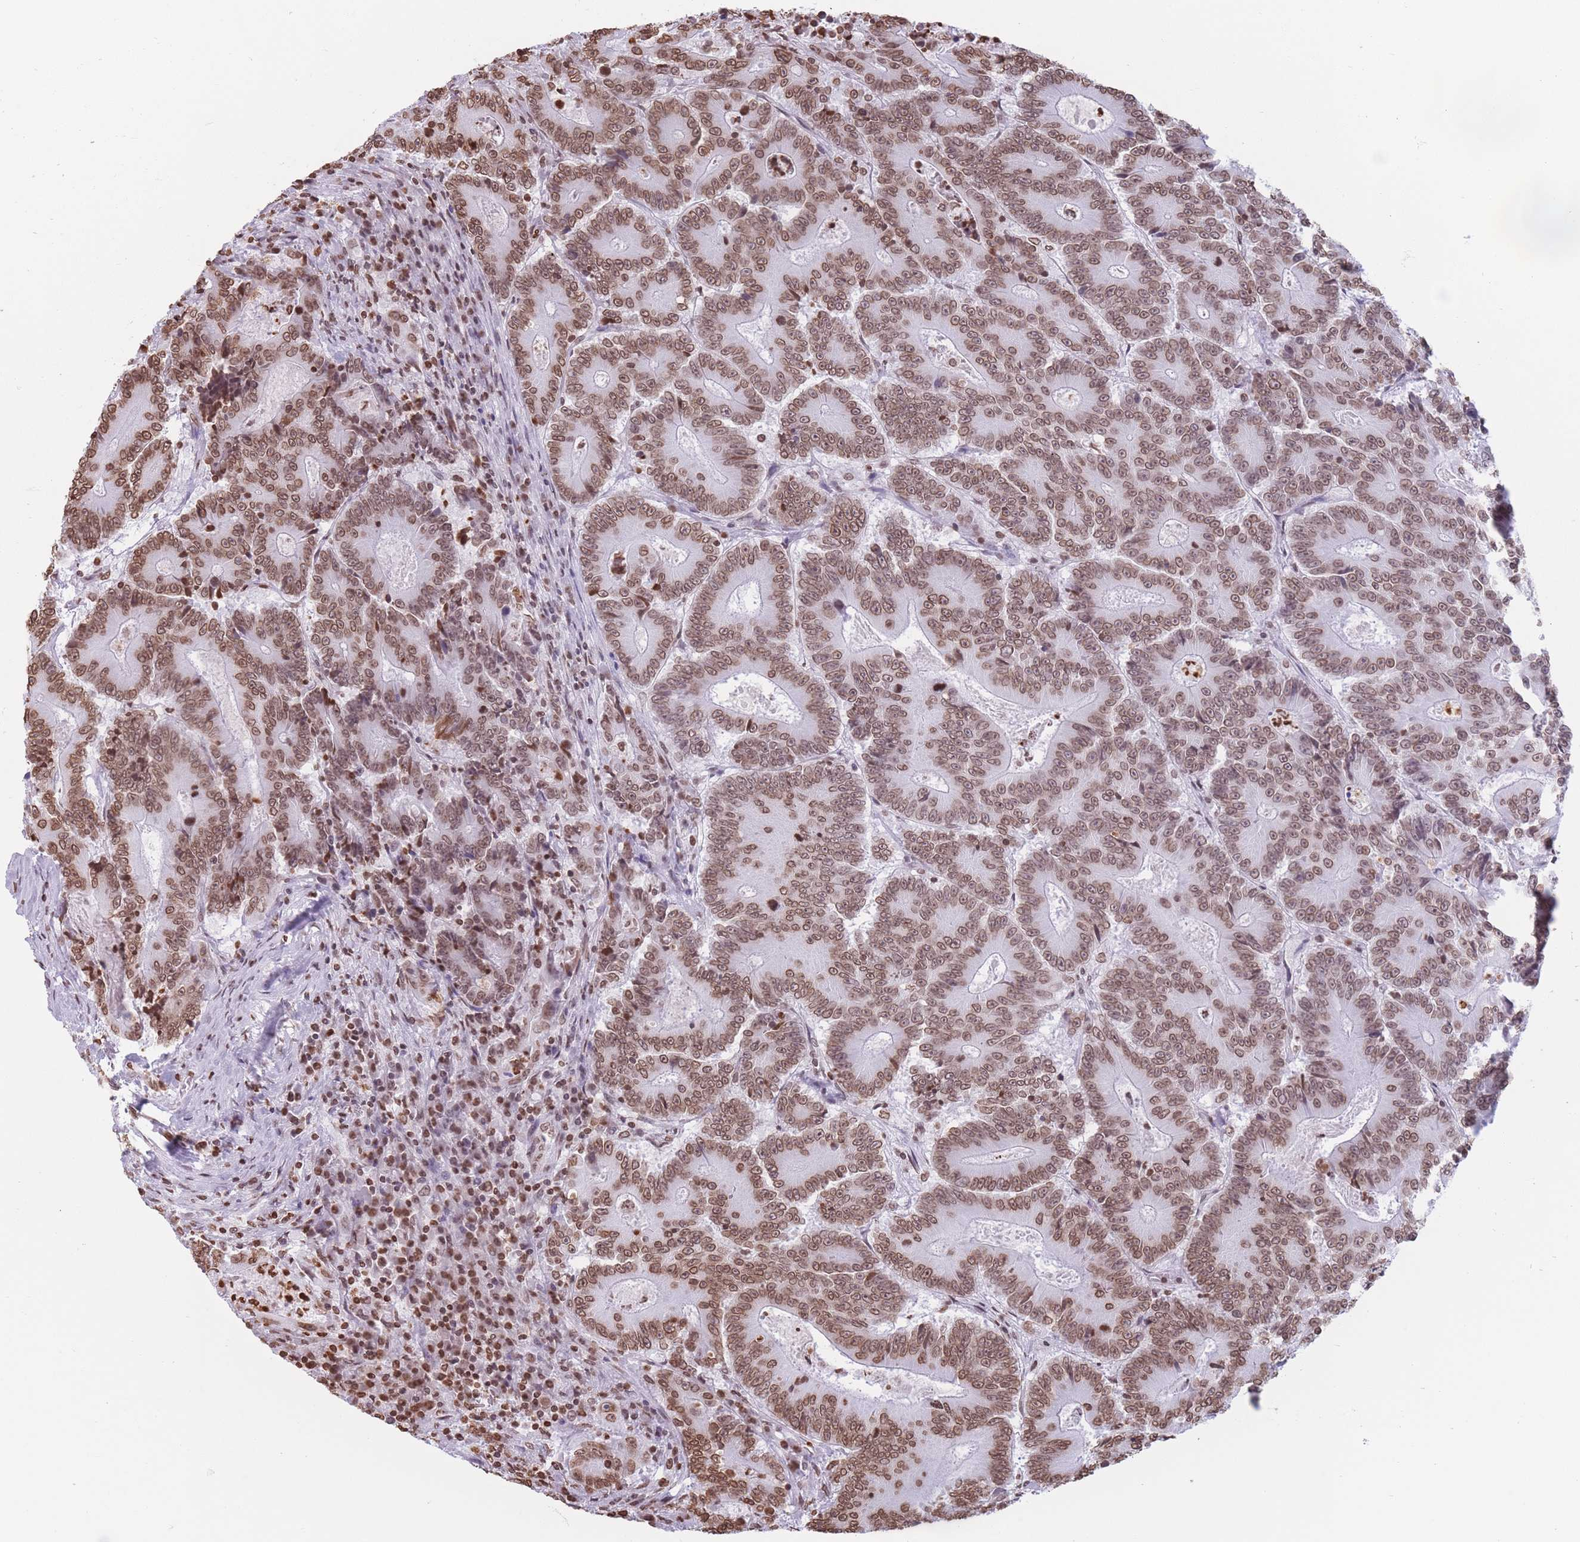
{"staining": {"intensity": "moderate", "quantity": ">75%", "location": "nuclear"}, "tissue": "colorectal cancer", "cell_type": "Tumor cells", "image_type": "cancer", "snomed": [{"axis": "morphology", "description": "Adenocarcinoma, NOS"}, {"axis": "topography", "description": "Colon"}], "caption": "The immunohistochemical stain shows moderate nuclear expression in tumor cells of colorectal cancer (adenocarcinoma) tissue.", "gene": "RYK", "patient": {"sex": "male", "age": 83}}